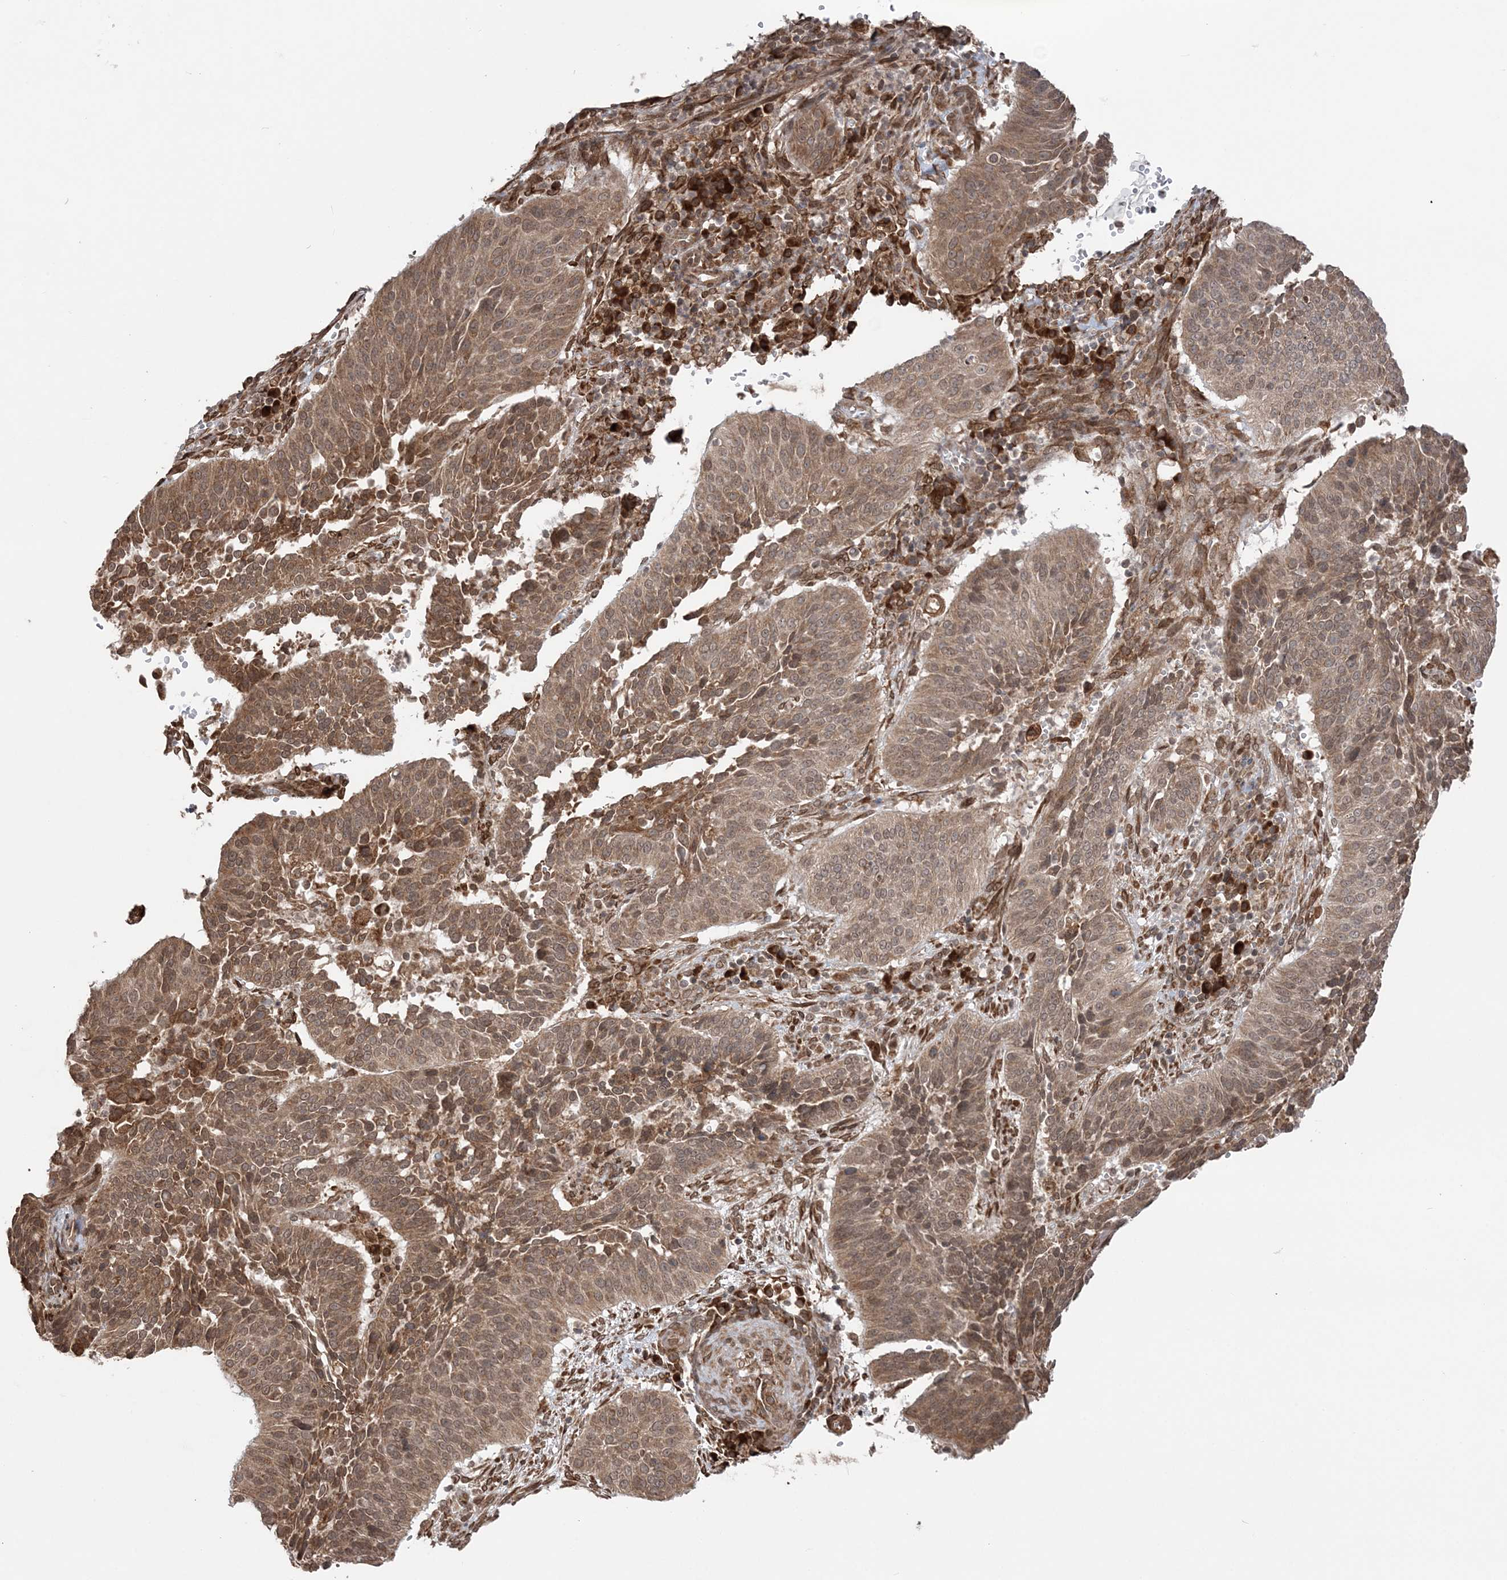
{"staining": {"intensity": "moderate", "quantity": ">75%", "location": "cytoplasmic/membranous,nuclear"}, "tissue": "cervical cancer", "cell_type": "Tumor cells", "image_type": "cancer", "snomed": [{"axis": "morphology", "description": "Normal tissue, NOS"}, {"axis": "morphology", "description": "Squamous cell carcinoma, NOS"}, {"axis": "topography", "description": "Cervix"}], "caption": "Immunohistochemical staining of cervical cancer (squamous cell carcinoma) exhibits moderate cytoplasmic/membranous and nuclear protein expression in approximately >75% of tumor cells. Using DAB (brown) and hematoxylin (blue) stains, captured at high magnification using brightfield microscopy.", "gene": "TMED10", "patient": {"sex": "female", "age": 39}}